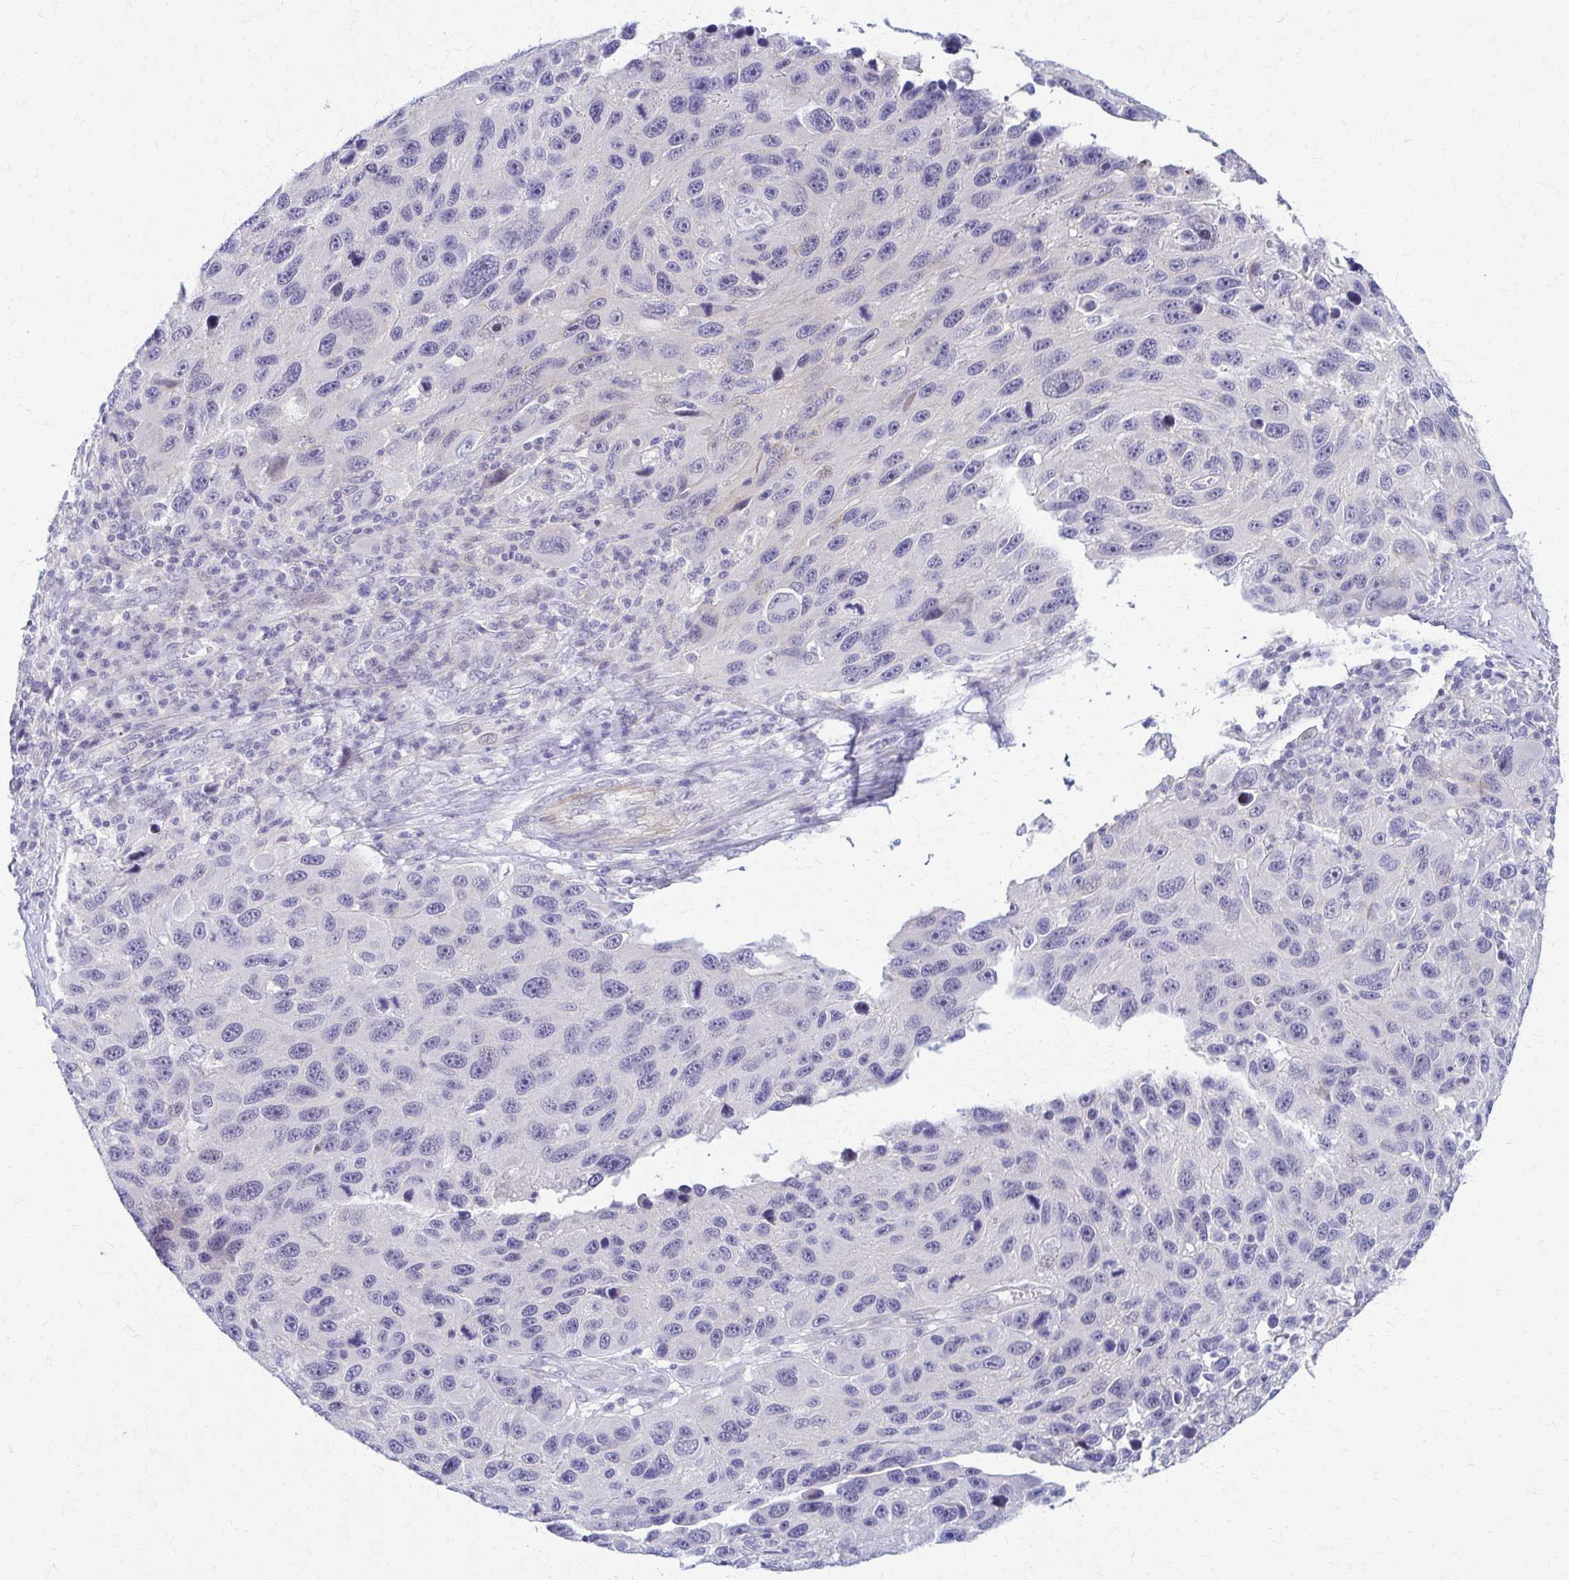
{"staining": {"intensity": "negative", "quantity": "none", "location": "none"}, "tissue": "melanoma", "cell_type": "Tumor cells", "image_type": "cancer", "snomed": [{"axis": "morphology", "description": "Malignant melanoma, NOS"}, {"axis": "topography", "description": "Skin"}], "caption": "Immunohistochemistry (IHC) image of melanoma stained for a protein (brown), which demonstrates no positivity in tumor cells.", "gene": "RHOBTB2", "patient": {"sex": "male", "age": 53}}